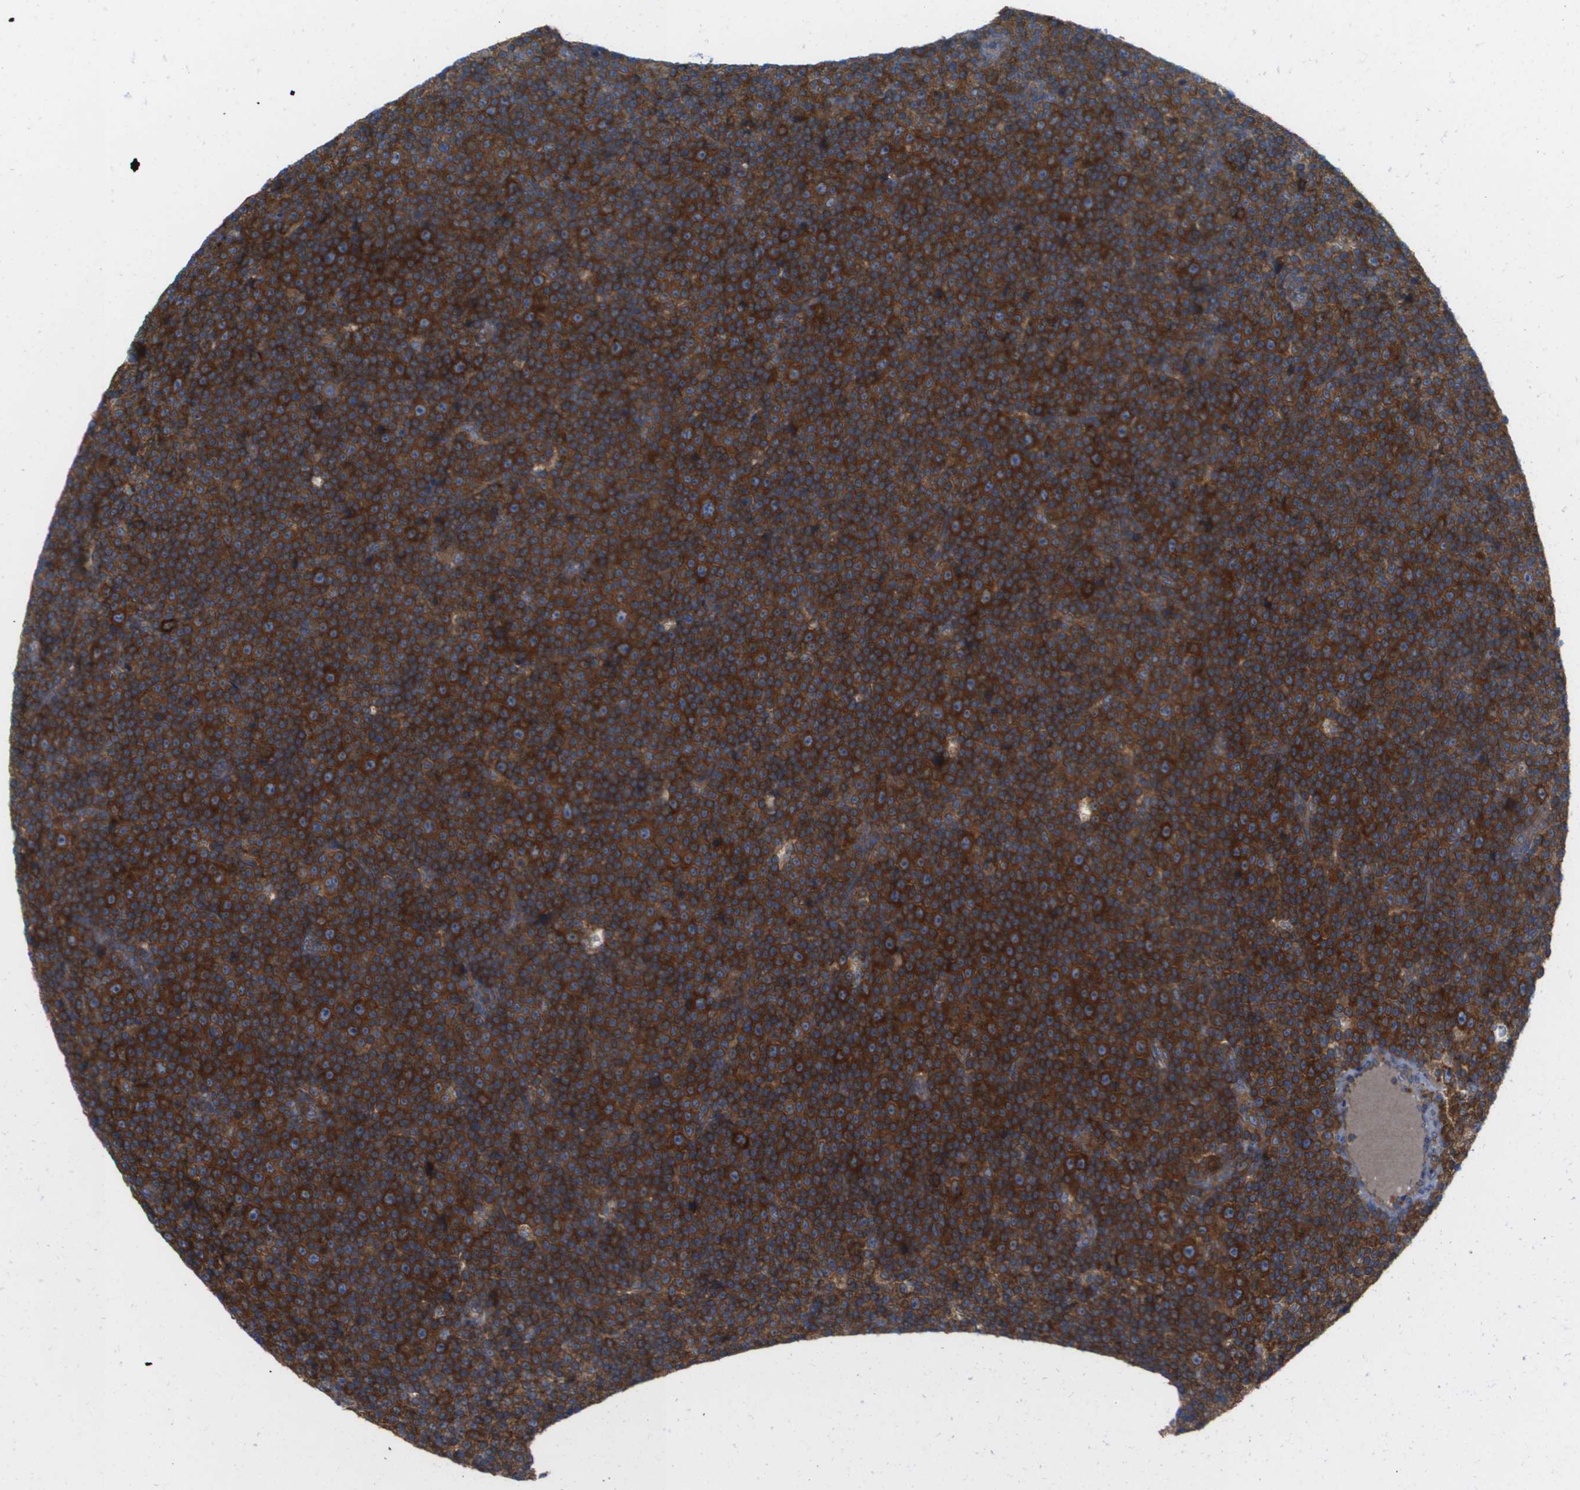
{"staining": {"intensity": "strong", "quantity": ">75%", "location": "cytoplasmic/membranous"}, "tissue": "lymphoma", "cell_type": "Tumor cells", "image_type": "cancer", "snomed": [{"axis": "morphology", "description": "Malignant lymphoma, non-Hodgkin's type, Low grade"}, {"axis": "topography", "description": "Lymph node"}], "caption": "This photomicrograph demonstrates IHC staining of lymphoma, with high strong cytoplasmic/membranous positivity in approximately >75% of tumor cells.", "gene": "EIF4G2", "patient": {"sex": "female", "age": 67}}